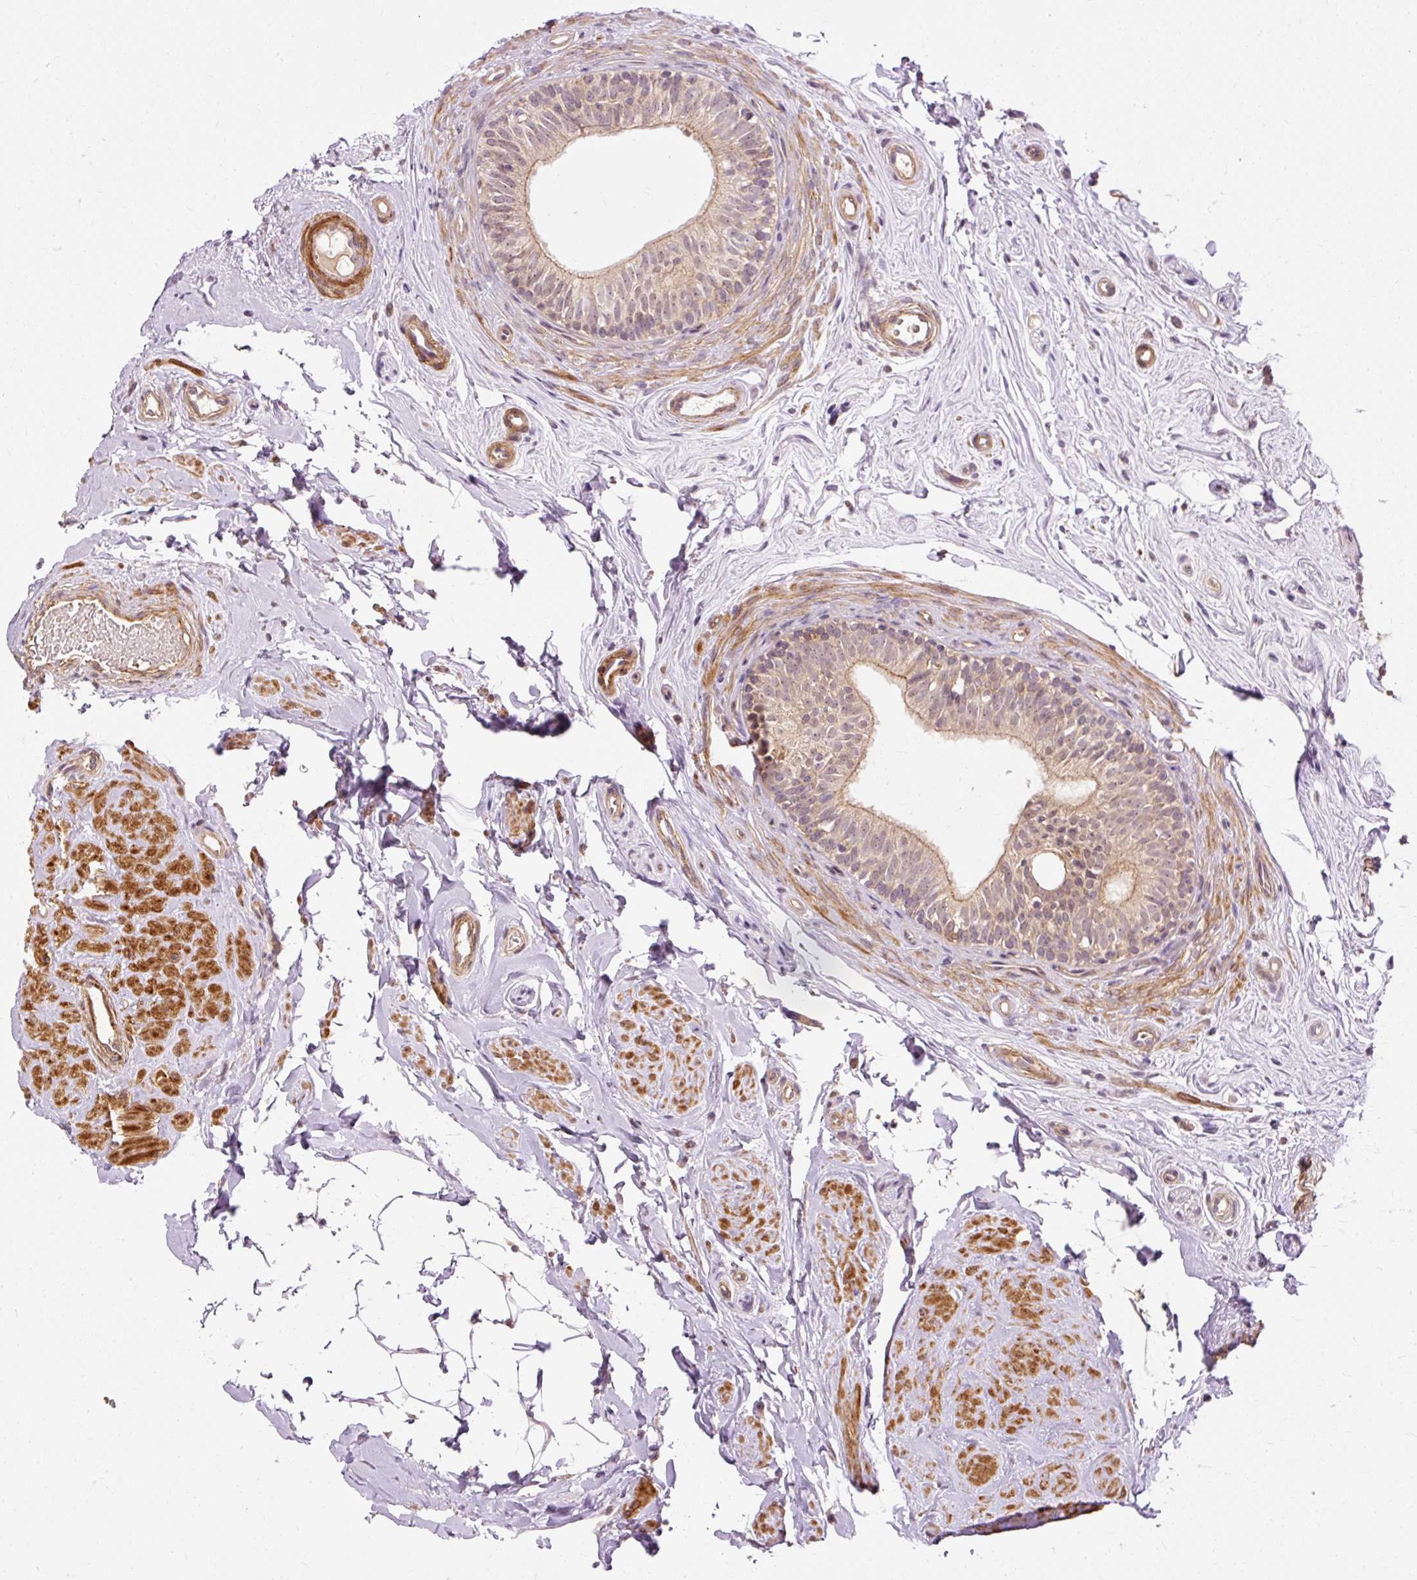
{"staining": {"intensity": "moderate", "quantity": "25%-75%", "location": "cytoplasmic/membranous,nuclear"}, "tissue": "epididymis", "cell_type": "Glandular cells", "image_type": "normal", "snomed": [{"axis": "morphology", "description": "Normal tissue, NOS"}, {"axis": "topography", "description": "Epididymis"}], "caption": "Protein staining of benign epididymis reveals moderate cytoplasmic/membranous,nuclear expression in about 25%-75% of glandular cells.", "gene": "RIPOR3", "patient": {"sex": "male", "age": 45}}